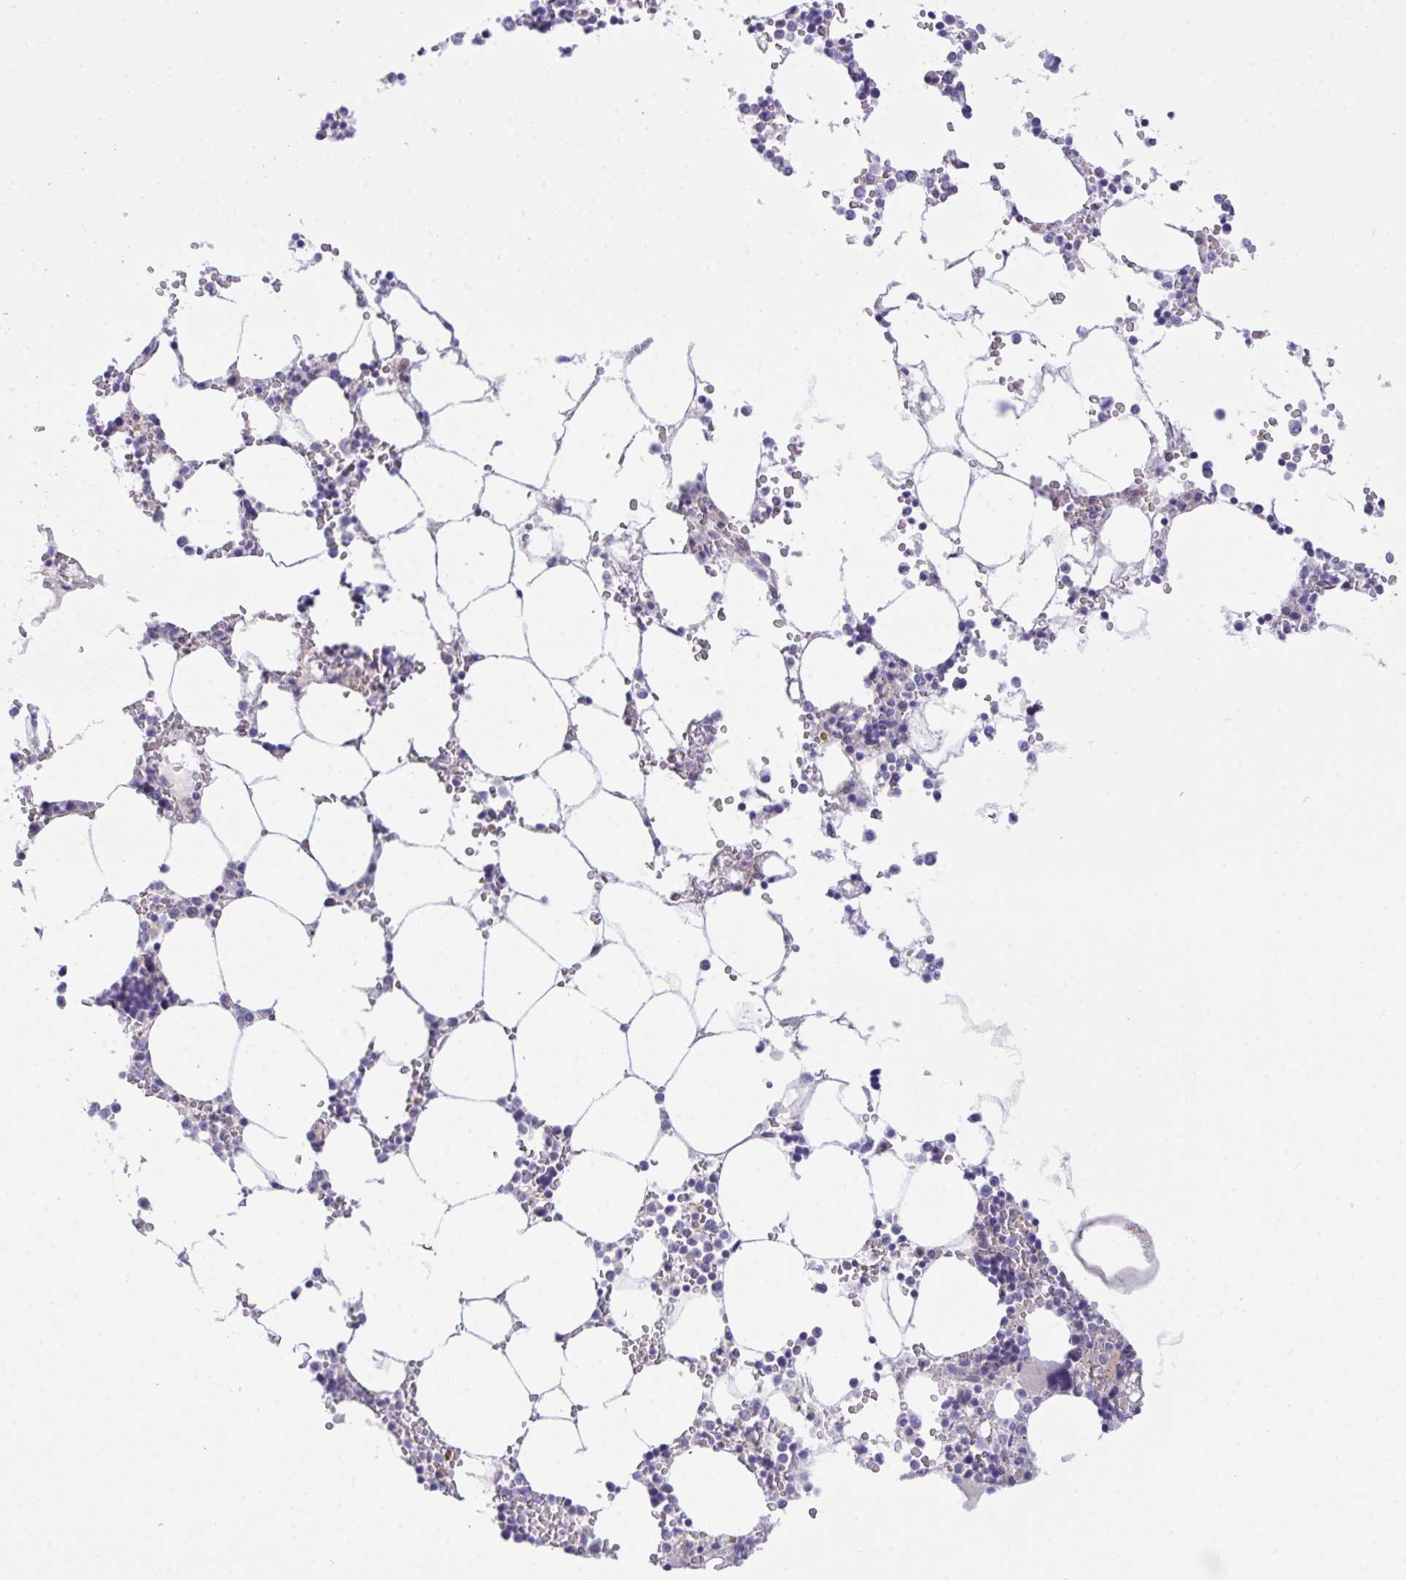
{"staining": {"intensity": "negative", "quantity": "none", "location": "none"}, "tissue": "bone marrow", "cell_type": "Hematopoietic cells", "image_type": "normal", "snomed": [{"axis": "morphology", "description": "Normal tissue, NOS"}, {"axis": "topography", "description": "Bone marrow"}], "caption": "This is an immunohistochemistry (IHC) histopathology image of unremarkable human bone marrow. There is no expression in hematopoietic cells.", "gene": "HOXD12", "patient": {"sex": "male", "age": 64}}